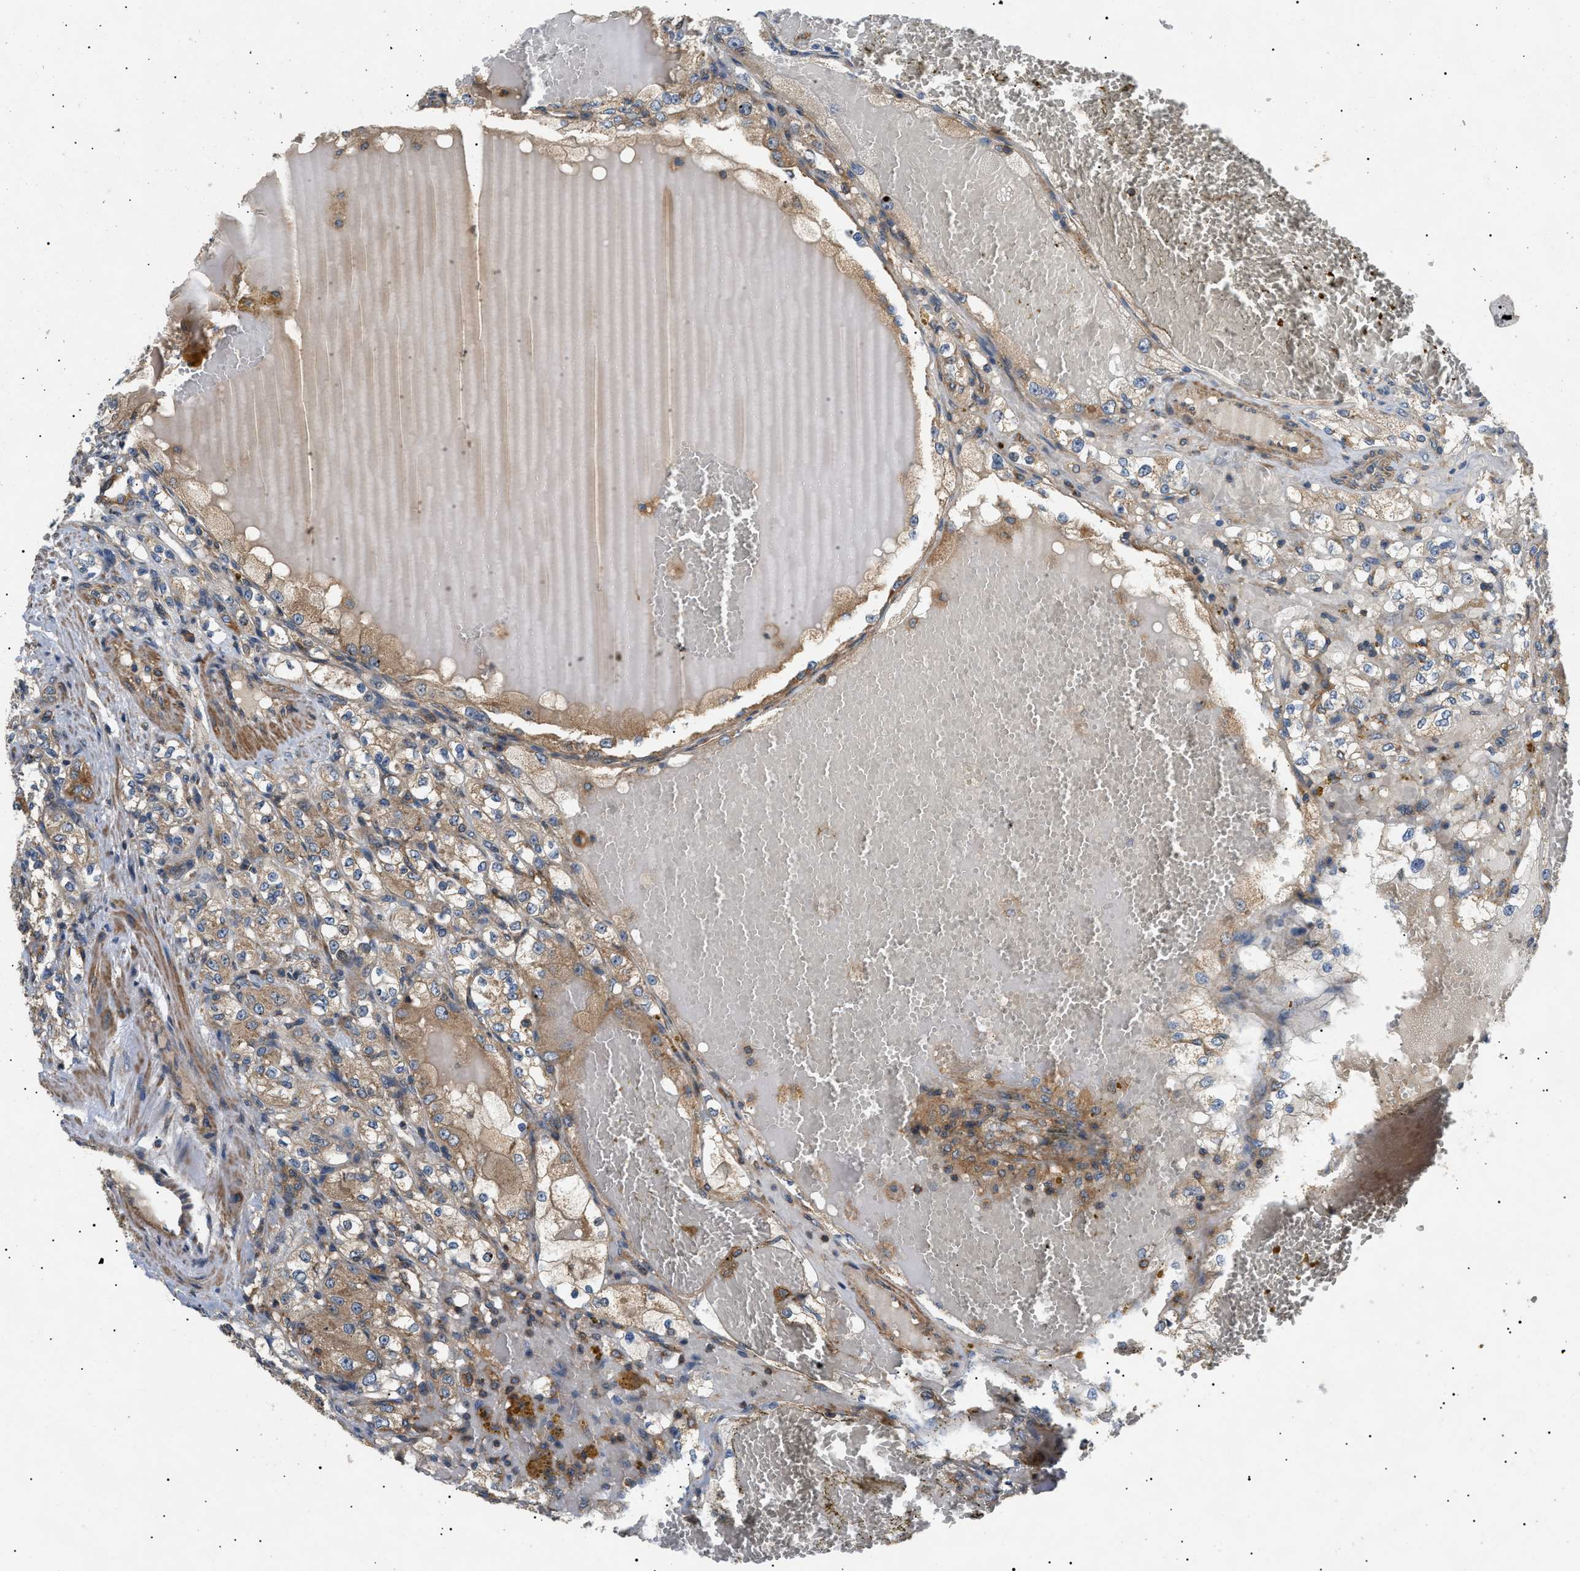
{"staining": {"intensity": "moderate", "quantity": ">75%", "location": "cytoplasmic/membranous"}, "tissue": "renal cancer", "cell_type": "Tumor cells", "image_type": "cancer", "snomed": [{"axis": "morphology", "description": "Normal tissue, NOS"}, {"axis": "morphology", "description": "Adenocarcinoma, NOS"}, {"axis": "topography", "description": "Kidney"}], "caption": "Human renal adenocarcinoma stained for a protein (brown) displays moderate cytoplasmic/membranous positive positivity in about >75% of tumor cells.", "gene": "PPM1B", "patient": {"sex": "male", "age": 61}}